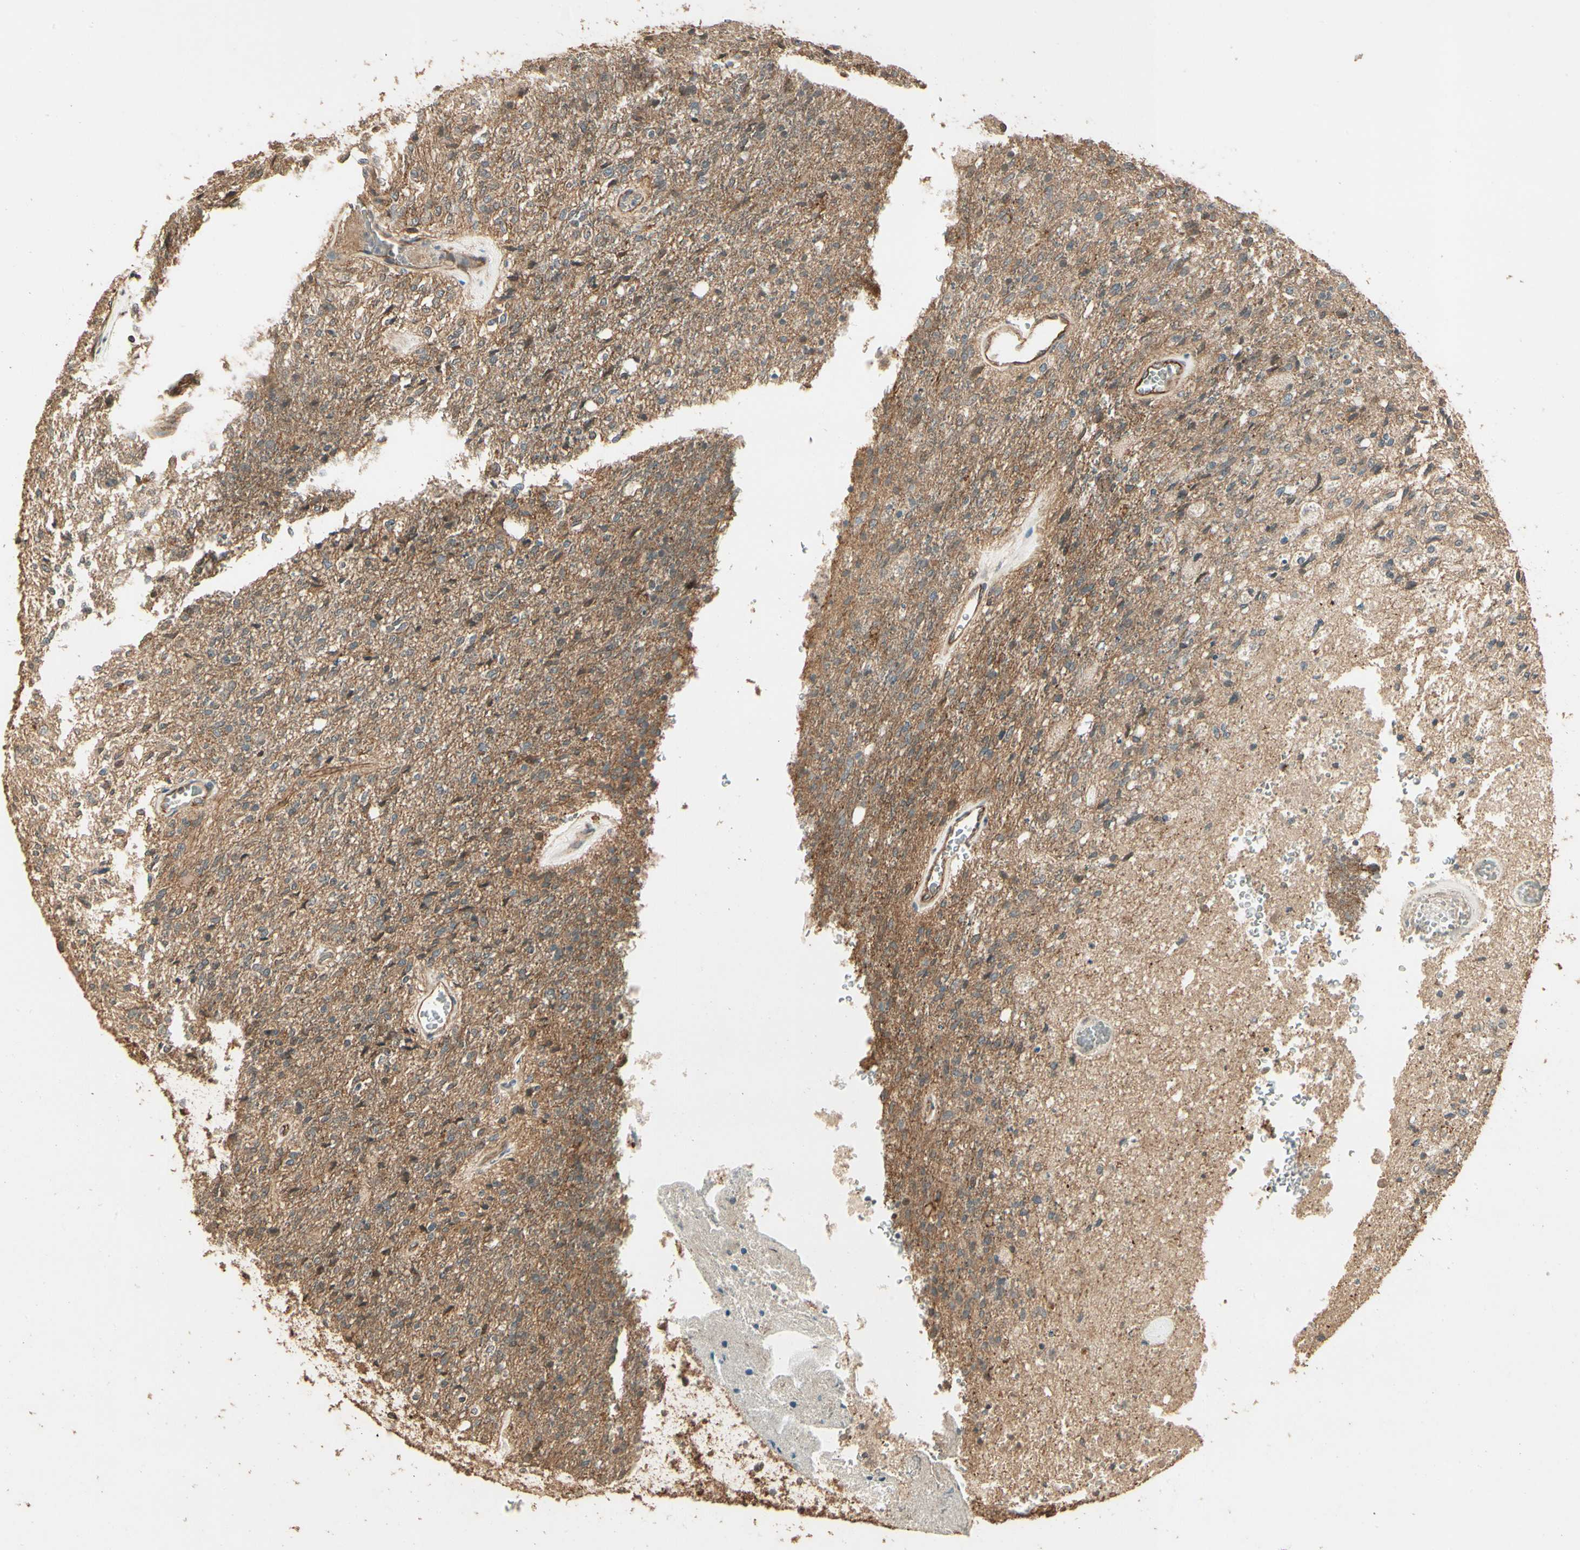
{"staining": {"intensity": "weak", "quantity": "<25%", "location": "cytoplasmic/membranous"}, "tissue": "glioma", "cell_type": "Tumor cells", "image_type": "cancer", "snomed": [{"axis": "morphology", "description": "Normal tissue, NOS"}, {"axis": "morphology", "description": "Glioma, malignant, High grade"}, {"axis": "topography", "description": "Cerebral cortex"}], "caption": "This histopathology image is of glioma stained with IHC to label a protein in brown with the nuclei are counter-stained blue. There is no staining in tumor cells. (Stains: DAB (3,3'-diaminobenzidine) immunohistochemistry with hematoxylin counter stain, Microscopy: brightfield microscopy at high magnification).", "gene": "RNF180", "patient": {"sex": "male", "age": 77}}